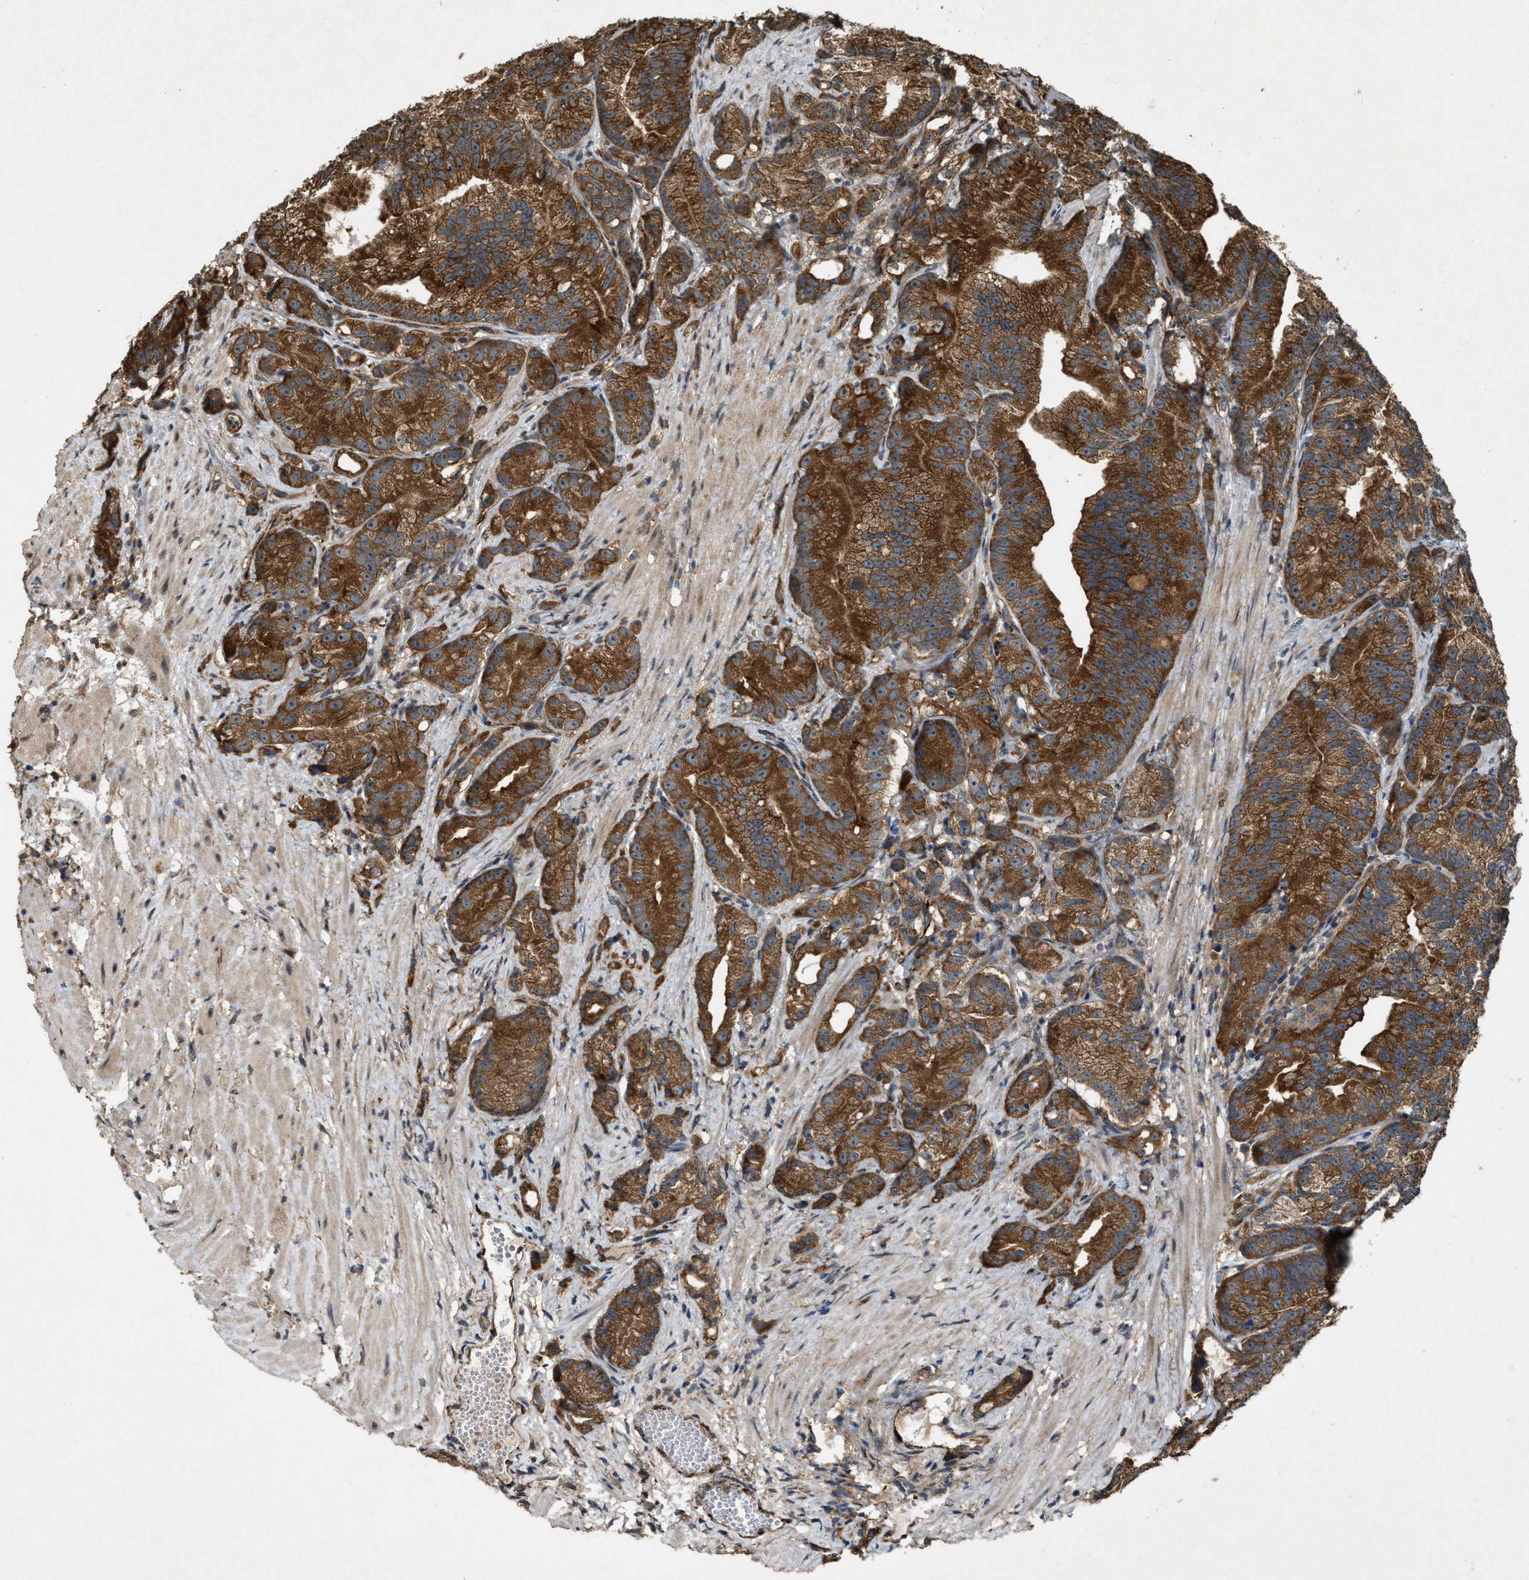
{"staining": {"intensity": "strong", "quantity": ">75%", "location": "cytoplasmic/membranous"}, "tissue": "prostate cancer", "cell_type": "Tumor cells", "image_type": "cancer", "snomed": [{"axis": "morphology", "description": "Adenocarcinoma, Low grade"}, {"axis": "topography", "description": "Prostate"}], "caption": "This micrograph exhibits immunohistochemistry staining of human prostate cancer, with high strong cytoplasmic/membranous expression in about >75% of tumor cells.", "gene": "ARHGEF5", "patient": {"sex": "male", "age": 89}}